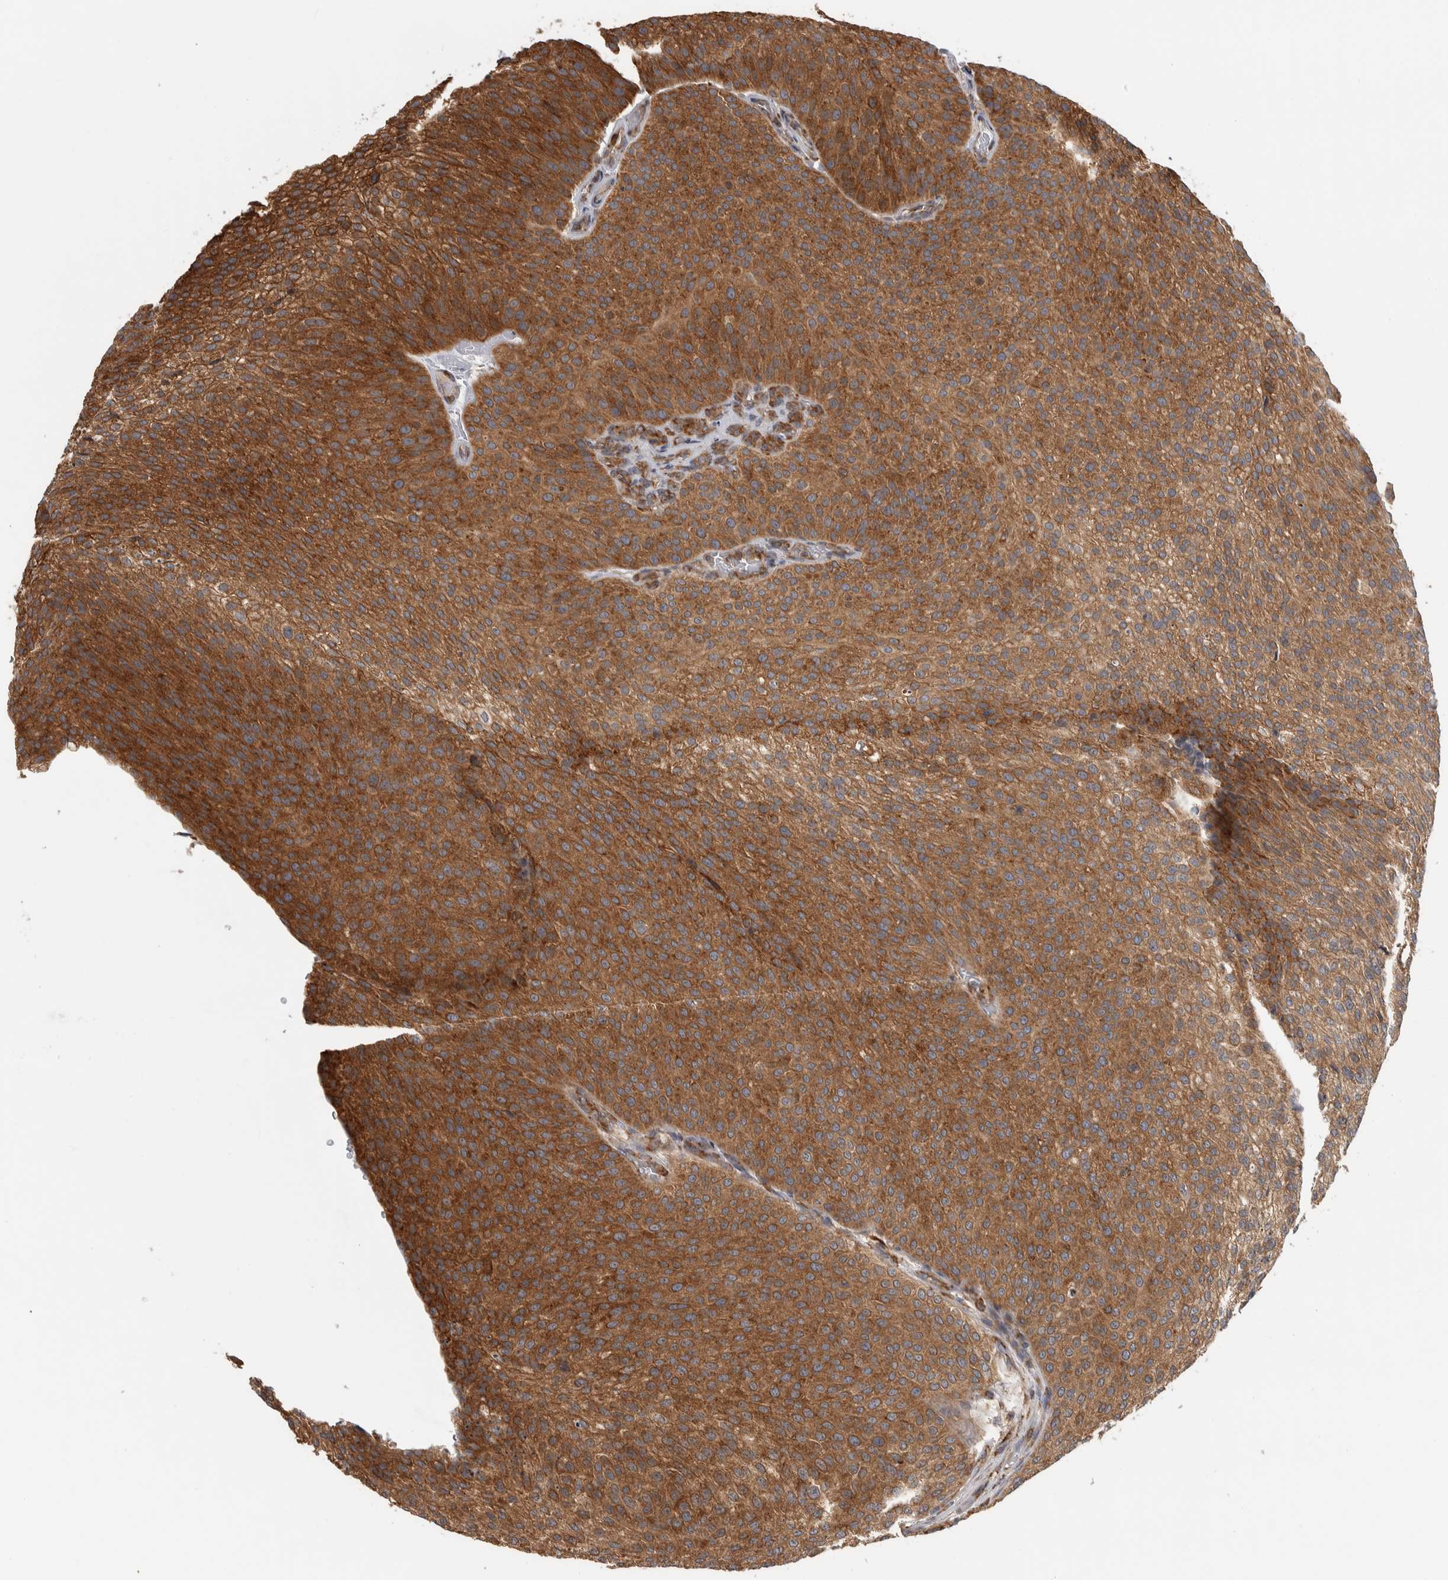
{"staining": {"intensity": "strong", "quantity": ">75%", "location": "cytoplasmic/membranous"}, "tissue": "urothelial cancer", "cell_type": "Tumor cells", "image_type": "cancer", "snomed": [{"axis": "morphology", "description": "Urothelial carcinoma, Low grade"}, {"axis": "topography", "description": "Smooth muscle"}, {"axis": "topography", "description": "Urinary bladder"}], "caption": "Urothelial carcinoma (low-grade) stained with a protein marker demonstrates strong staining in tumor cells.", "gene": "EIF3H", "patient": {"sex": "male", "age": 60}}